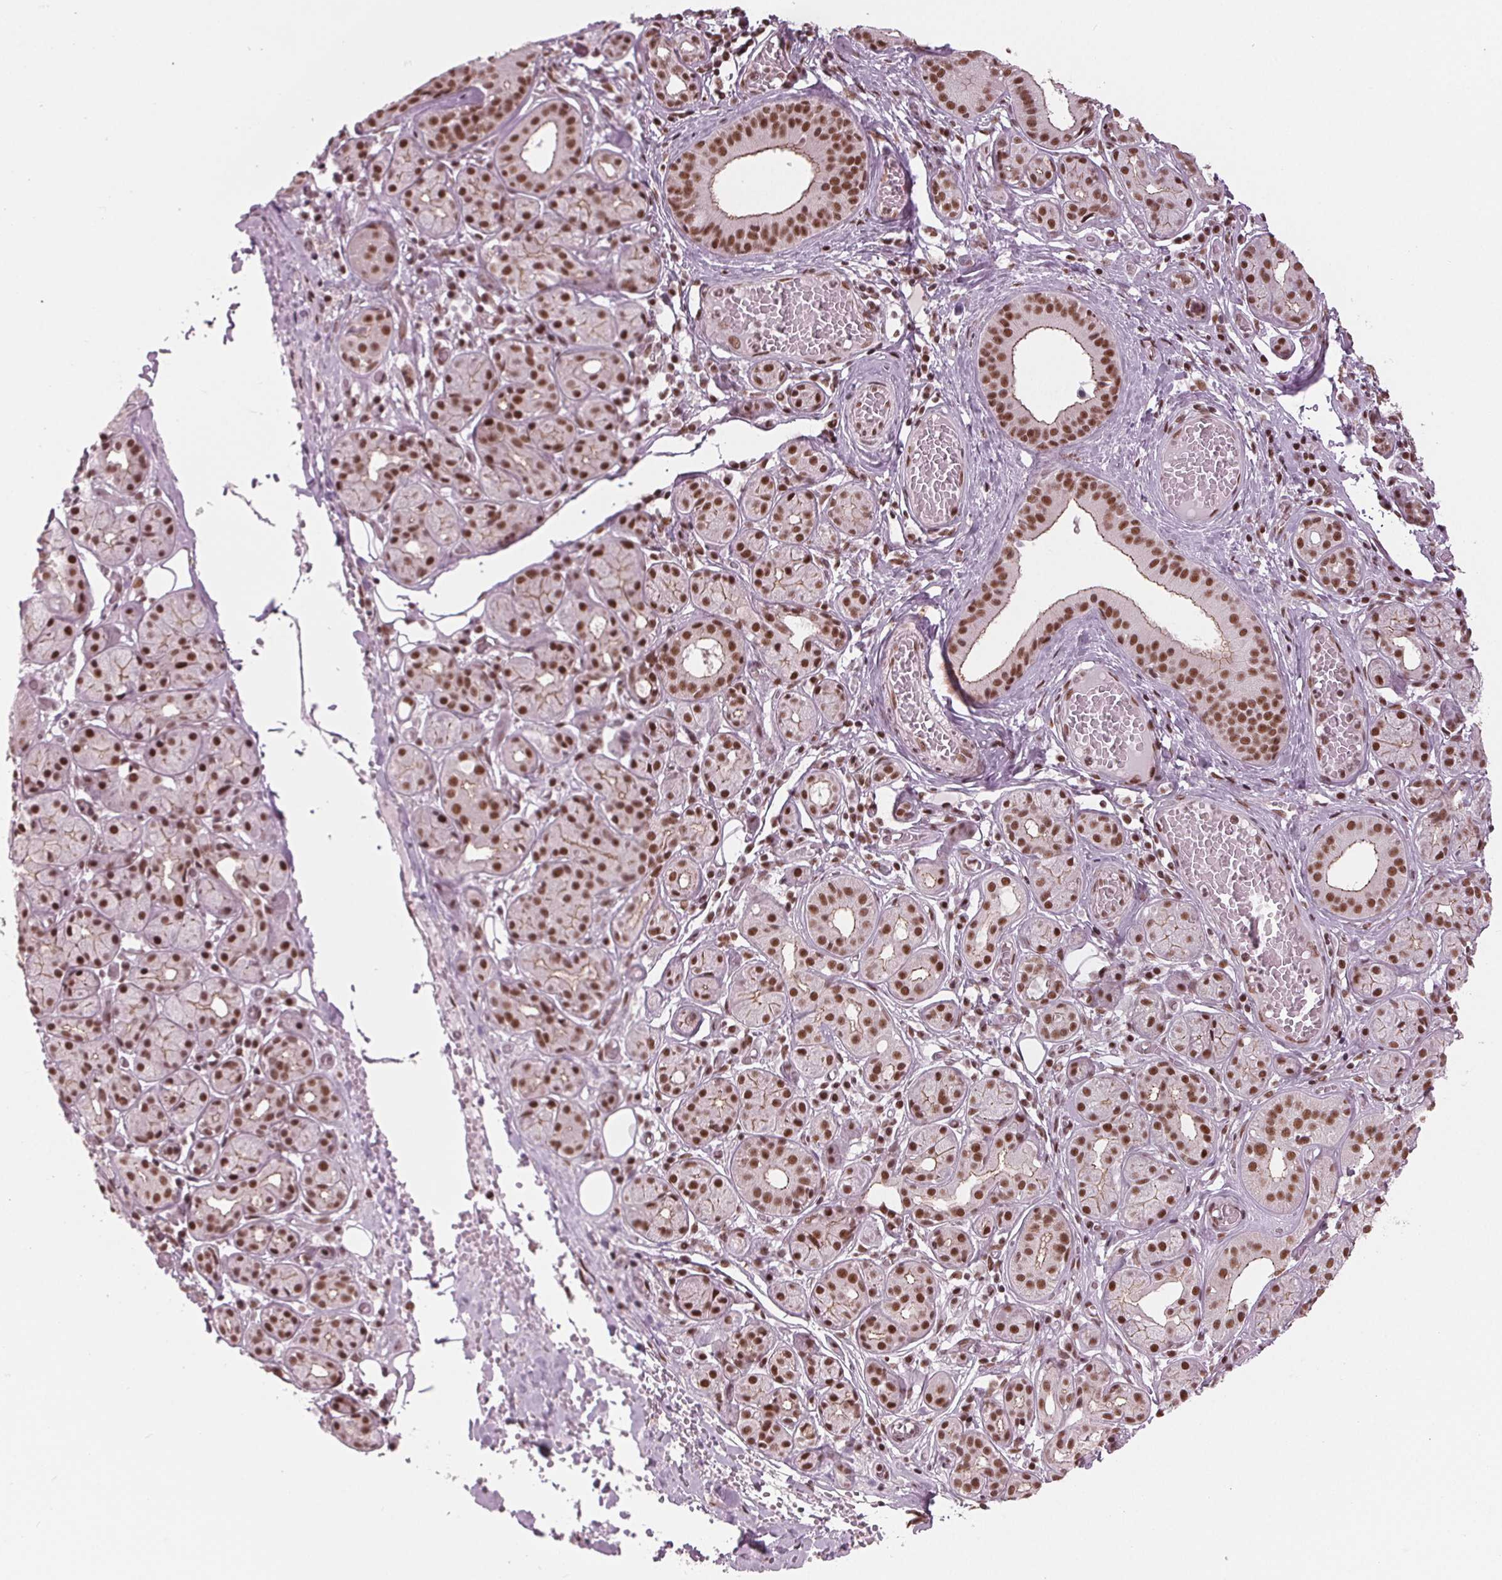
{"staining": {"intensity": "moderate", "quantity": ">75%", "location": "cytoplasmic/membranous,nuclear"}, "tissue": "salivary gland", "cell_type": "Glandular cells", "image_type": "normal", "snomed": [{"axis": "morphology", "description": "Normal tissue, NOS"}, {"axis": "topography", "description": "Salivary gland"}, {"axis": "topography", "description": "Peripheral nerve tissue"}], "caption": "DAB (3,3'-diaminobenzidine) immunohistochemical staining of normal human salivary gland shows moderate cytoplasmic/membranous,nuclear protein expression in about >75% of glandular cells.", "gene": "LSM2", "patient": {"sex": "male", "age": 71}}